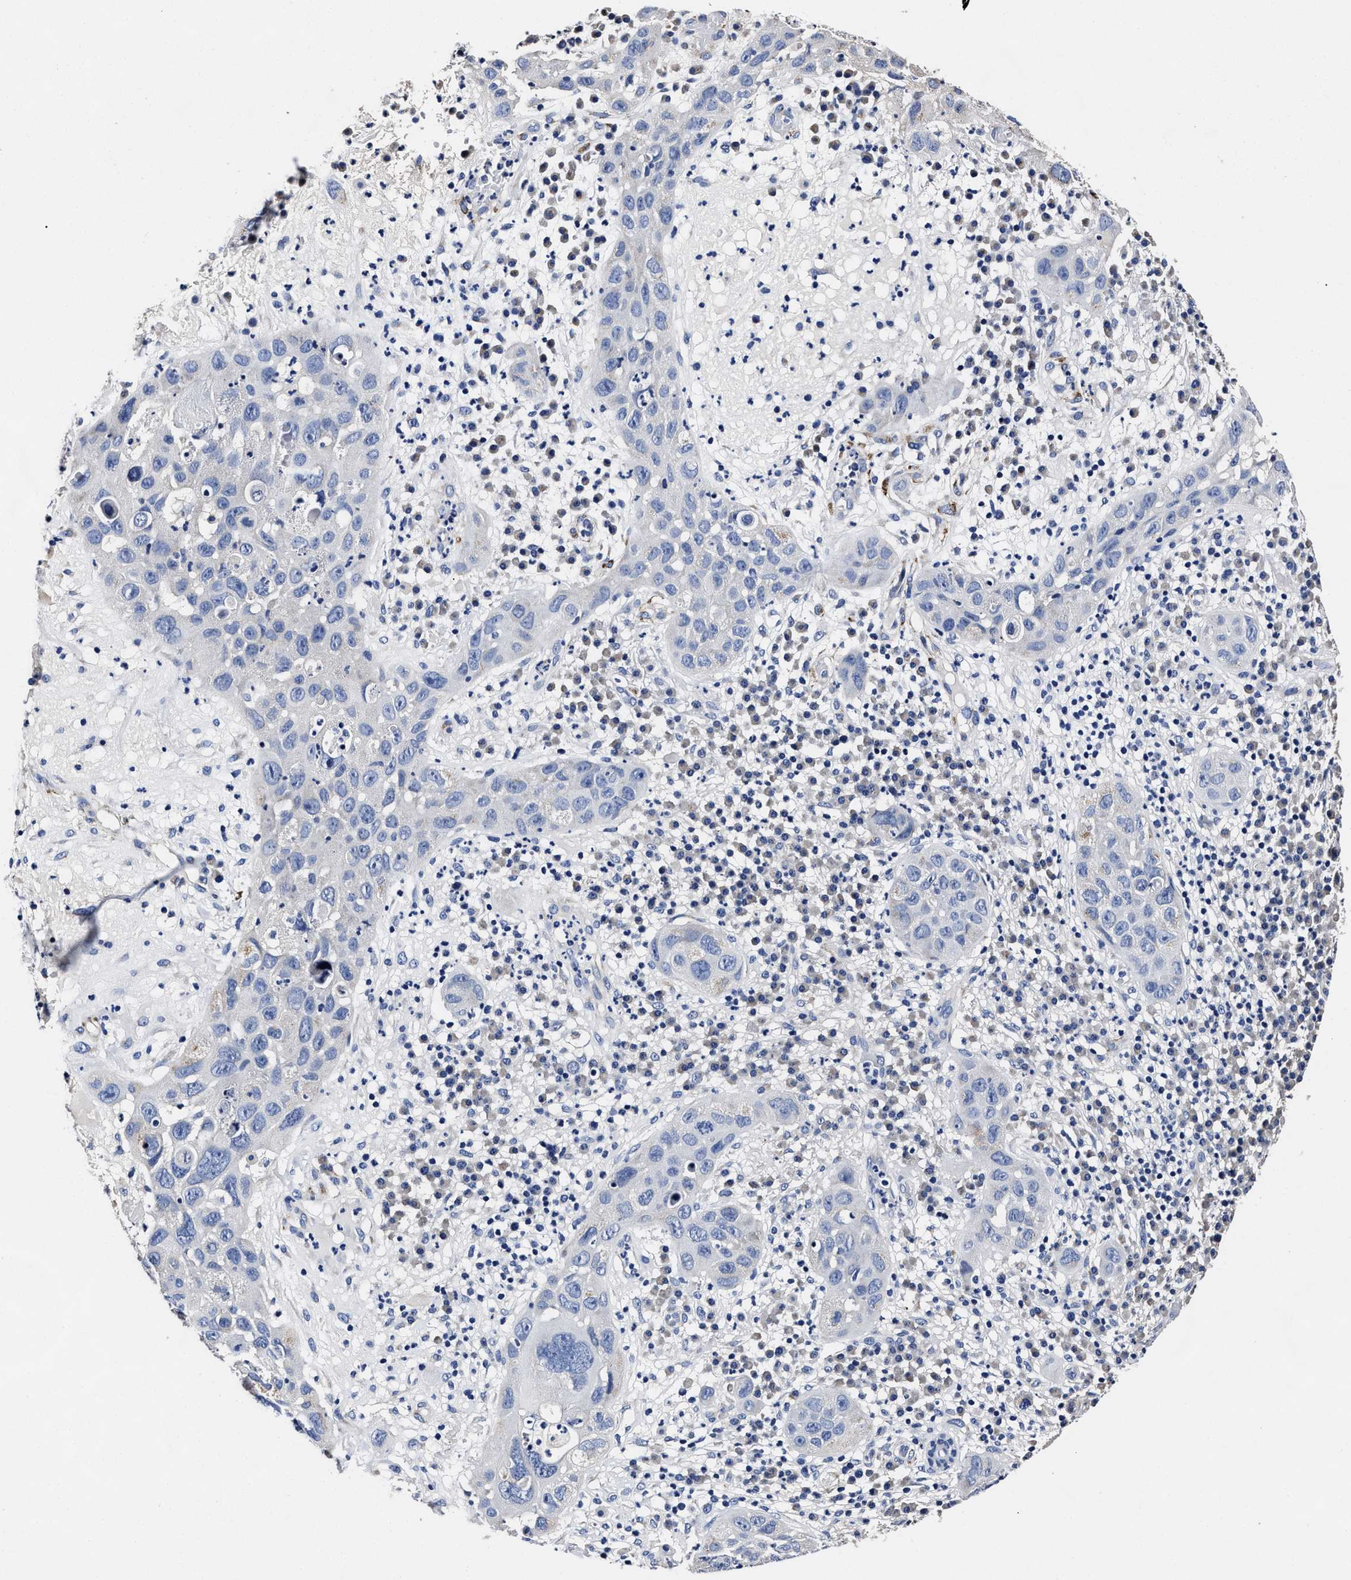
{"staining": {"intensity": "negative", "quantity": "none", "location": "none"}, "tissue": "skin cancer", "cell_type": "Tumor cells", "image_type": "cancer", "snomed": [{"axis": "morphology", "description": "Squamous cell carcinoma in situ, NOS"}, {"axis": "morphology", "description": "Squamous cell carcinoma, NOS"}, {"axis": "topography", "description": "Skin"}], "caption": "Immunohistochemical staining of squamous cell carcinoma (skin) reveals no significant staining in tumor cells.", "gene": "OLFML2A", "patient": {"sex": "male", "age": 93}}